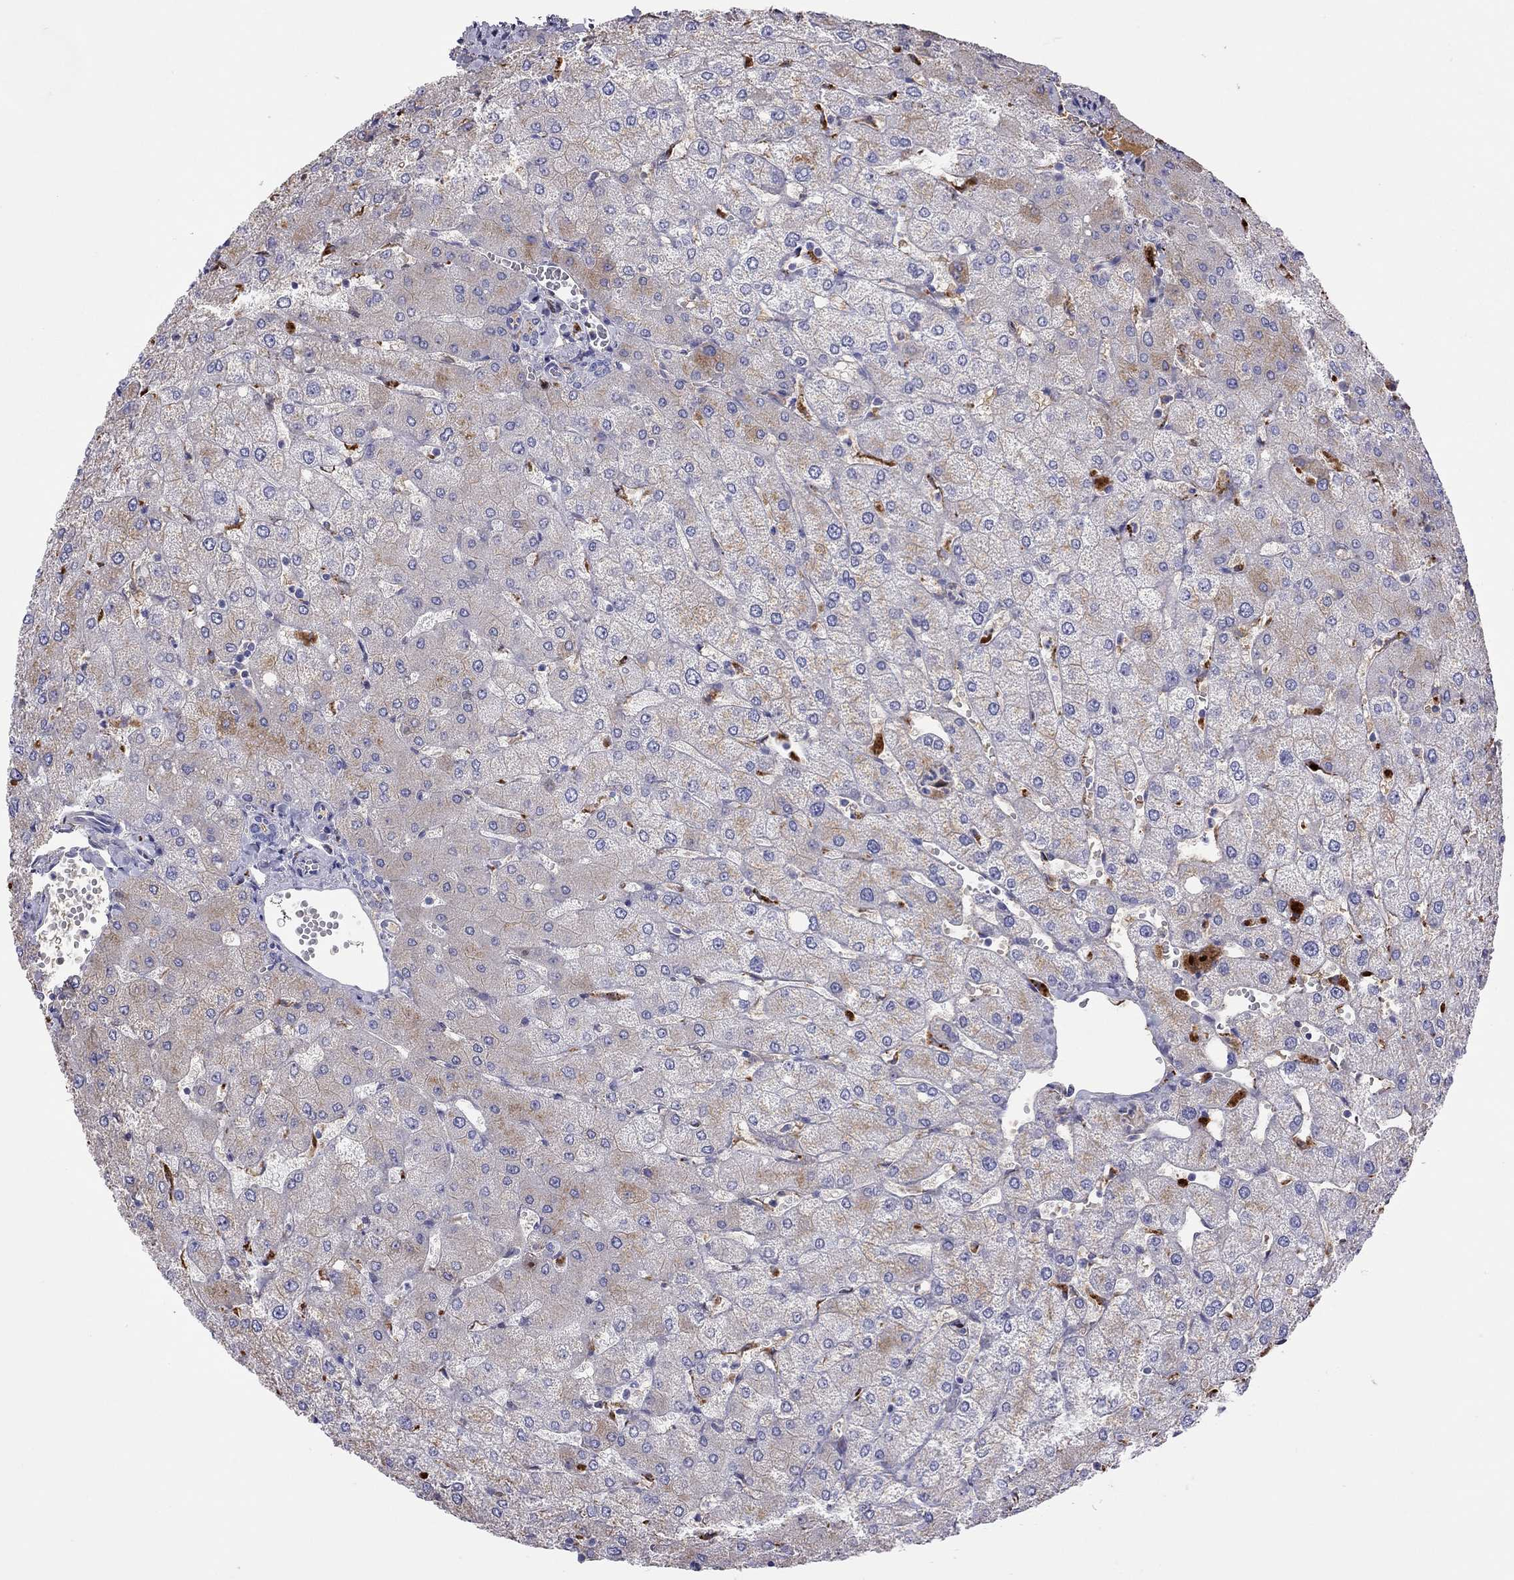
{"staining": {"intensity": "negative", "quantity": "none", "location": "none"}, "tissue": "liver", "cell_type": "Cholangiocytes", "image_type": "normal", "snomed": [{"axis": "morphology", "description": "Normal tissue, NOS"}, {"axis": "topography", "description": "Liver"}], "caption": "Immunohistochemistry (IHC) micrograph of normal human liver stained for a protein (brown), which shows no staining in cholangiocytes. (DAB immunohistochemistry with hematoxylin counter stain).", "gene": "SERPINA3", "patient": {"sex": "female", "age": 54}}